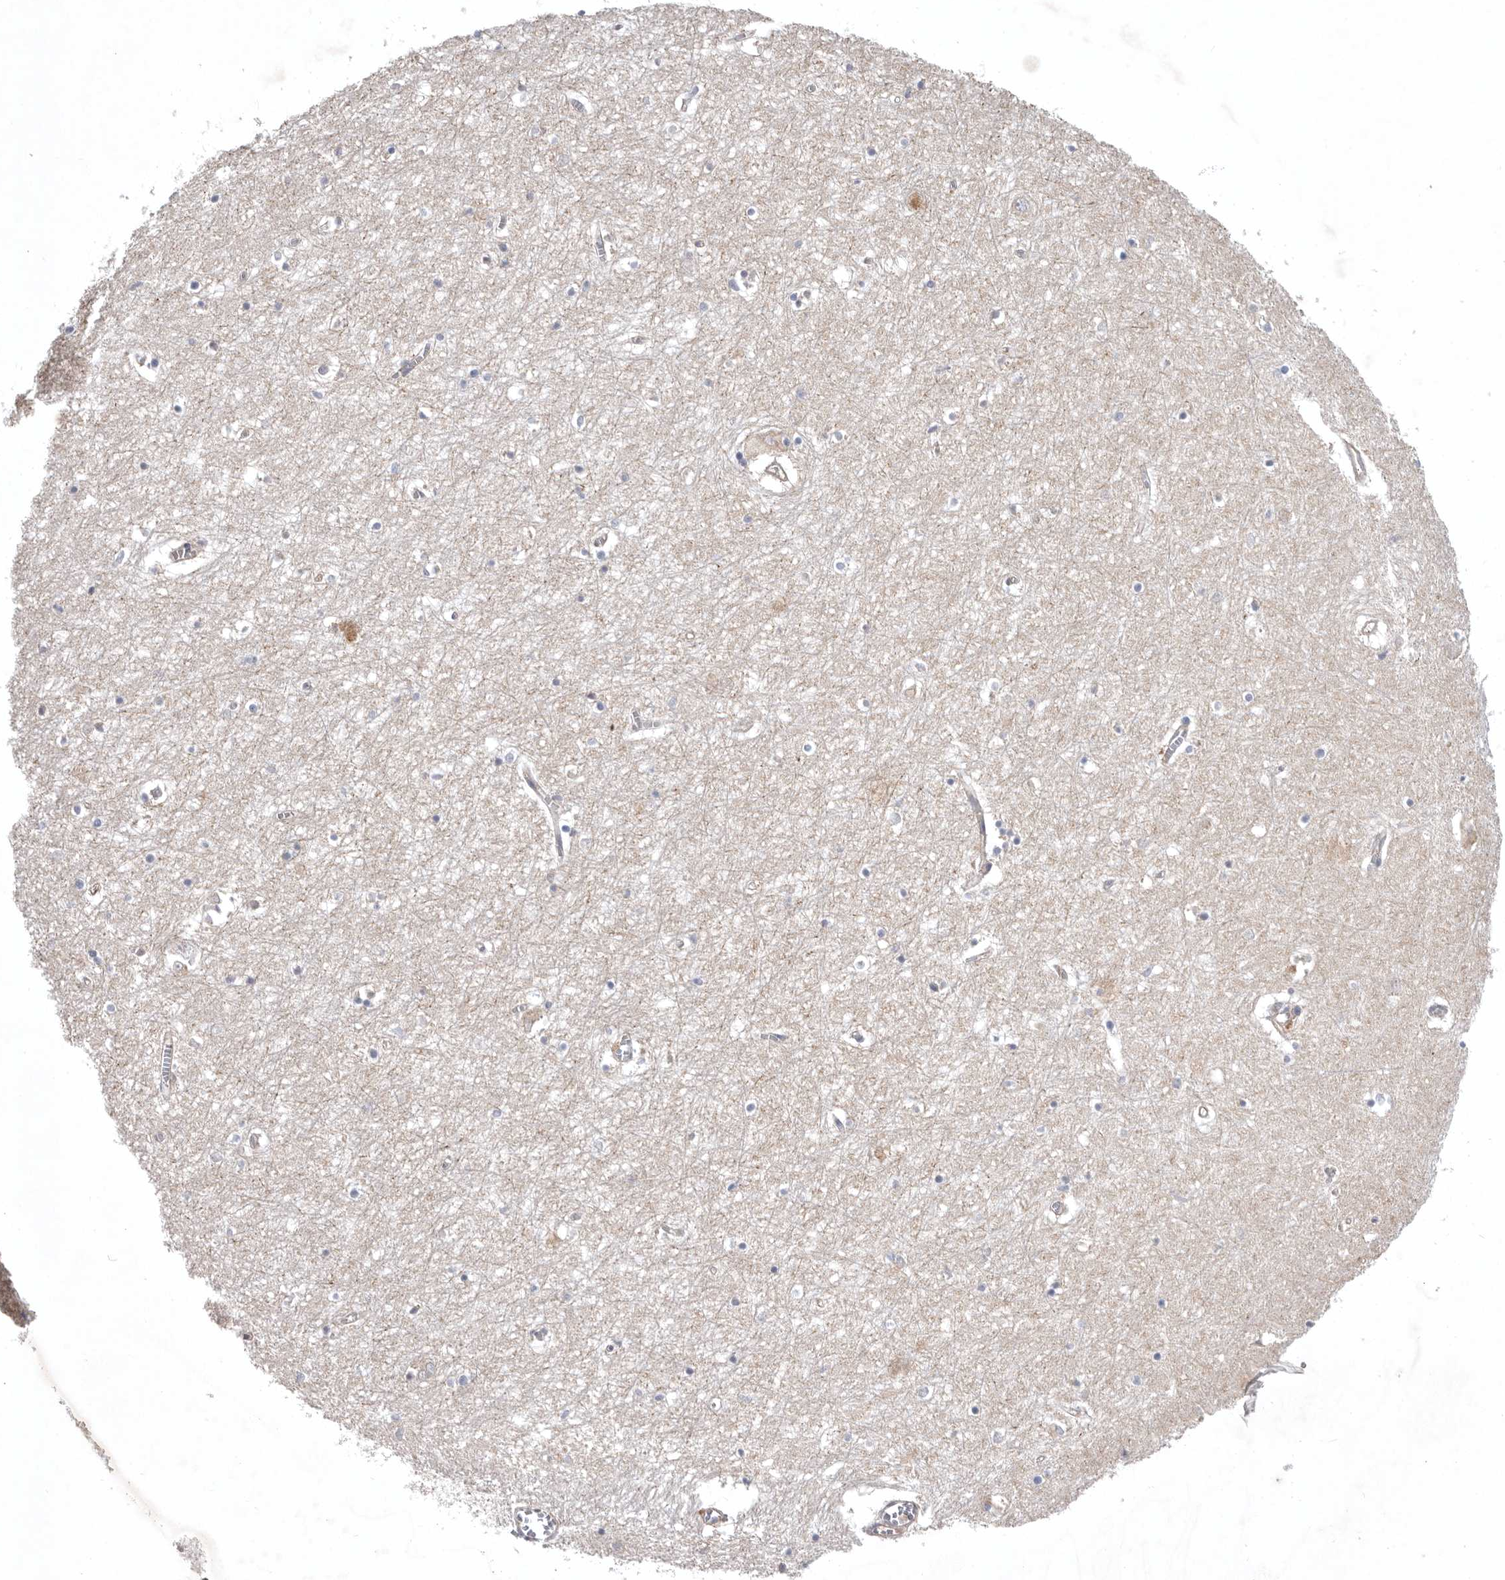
{"staining": {"intensity": "weak", "quantity": "<25%", "location": "cytoplasmic/membranous"}, "tissue": "hippocampus", "cell_type": "Glial cells", "image_type": "normal", "snomed": [{"axis": "morphology", "description": "Normal tissue, NOS"}, {"axis": "topography", "description": "Hippocampus"}], "caption": "Glial cells show no significant protein staining in benign hippocampus. The staining is performed using DAB (3,3'-diaminobenzidine) brown chromogen with nuclei counter-stained in using hematoxylin.", "gene": "C1orf109", "patient": {"sex": "male", "age": 70}}